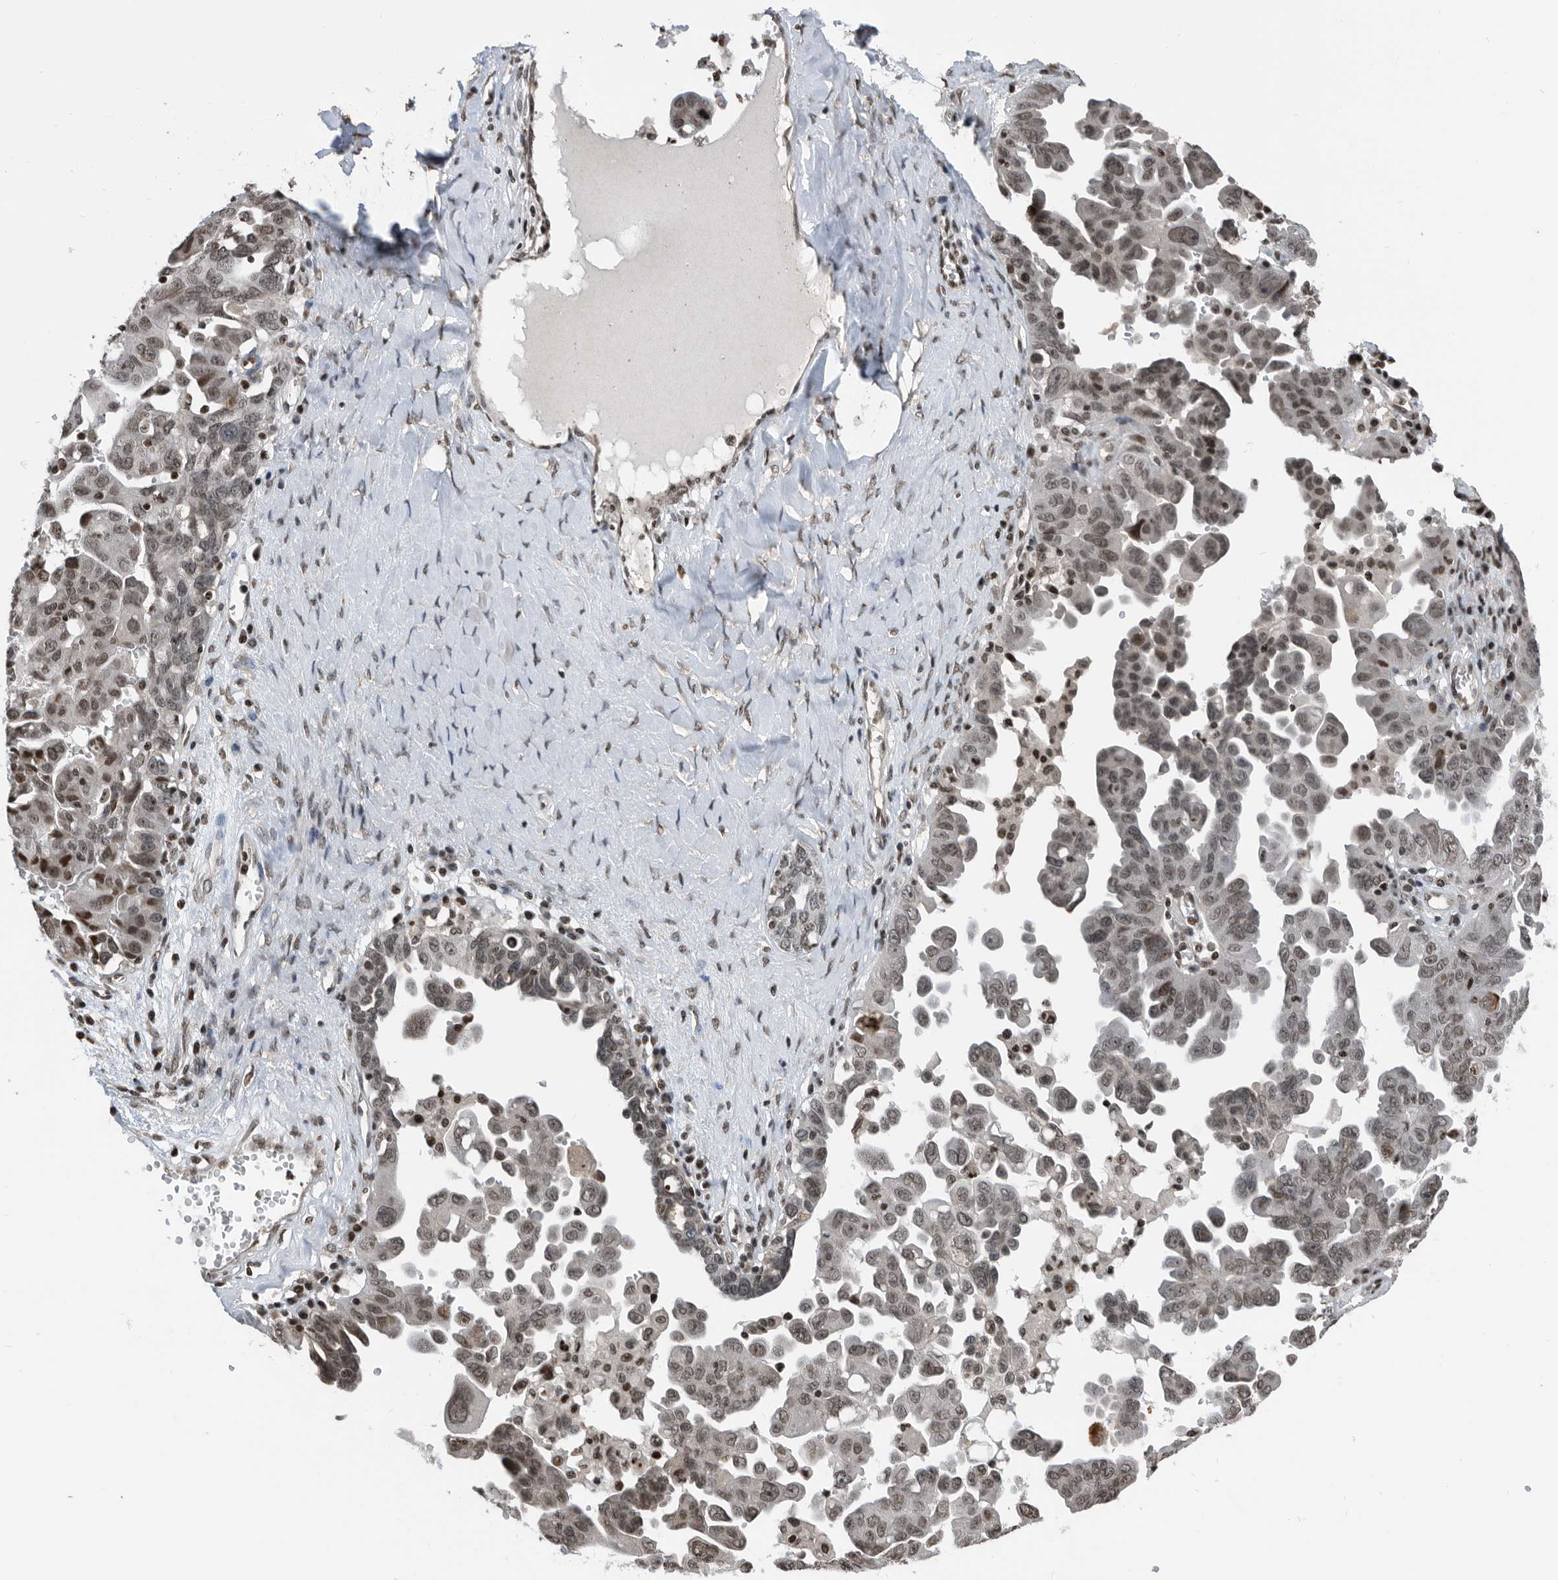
{"staining": {"intensity": "weak", "quantity": ">75%", "location": "nuclear"}, "tissue": "ovarian cancer", "cell_type": "Tumor cells", "image_type": "cancer", "snomed": [{"axis": "morphology", "description": "Carcinoma, endometroid"}, {"axis": "topography", "description": "Ovary"}], "caption": "Immunohistochemistry (IHC) photomicrograph of neoplastic tissue: human ovarian endometroid carcinoma stained using immunohistochemistry displays low levels of weak protein expression localized specifically in the nuclear of tumor cells, appearing as a nuclear brown color.", "gene": "SNRNP48", "patient": {"sex": "female", "age": 62}}